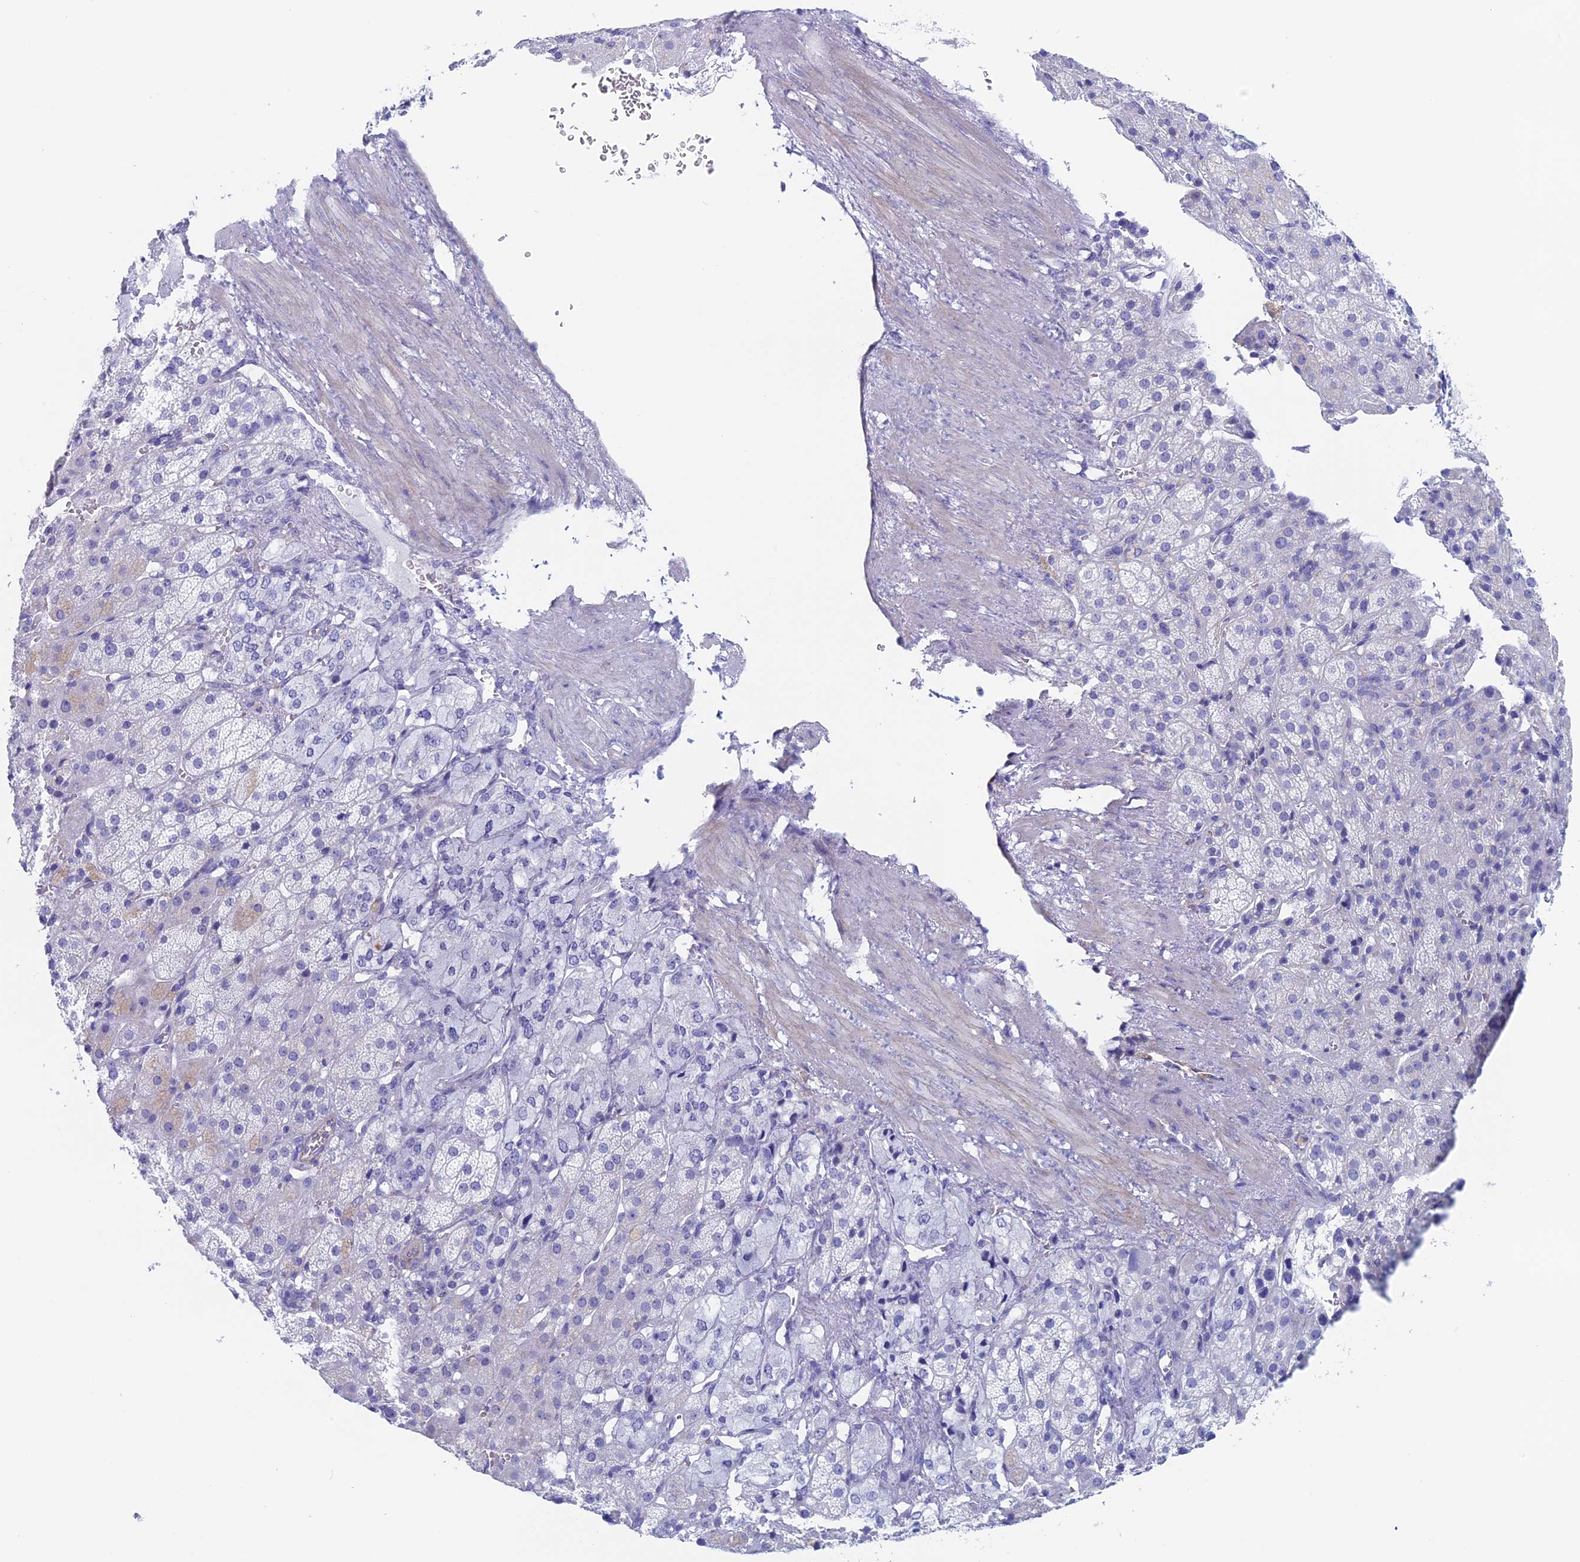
{"staining": {"intensity": "negative", "quantity": "none", "location": "none"}, "tissue": "adrenal gland", "cell_type": "Glandular cells", "image_type": "normal", "snomed": [{"axis": "morphology", "description": "Normal tissue, NOS"}, {"axis": "topography", "description": "Adrenal gland"}], "caption": "Glandular cells are negative for protein expression in normal human adrenal gland. Nuclei are stained in blue.", "gene": "MAGEB6", "patient": {"sex": "female", "age": 57}}